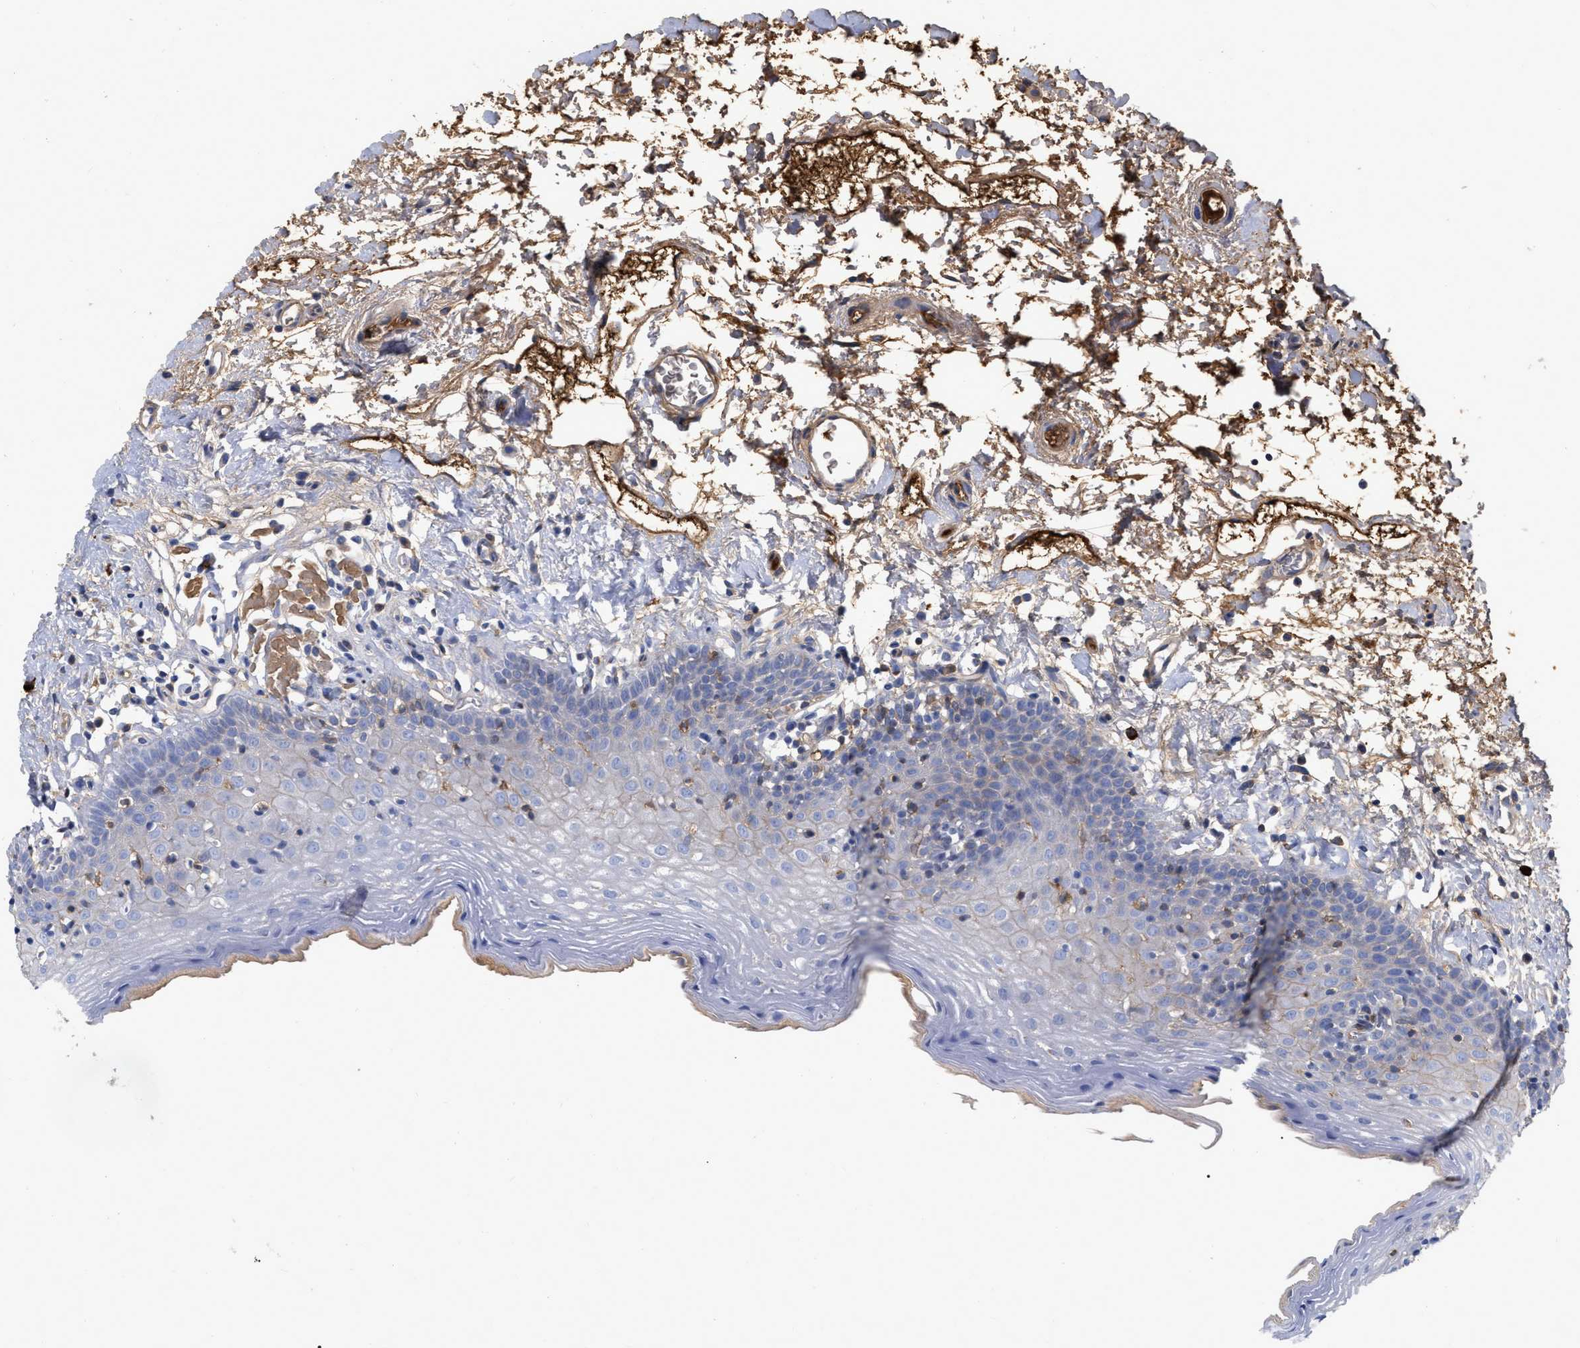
{"staining": {"intensity": "moderate", "quantity": "<25%", "location": "cytoplasmic/membranous"}, "tissue": "oral mucosa", "cell_type": "Squamous epithelial cells", "image_type": "normal", "snomed": [{"axis": "morphology", "description": "Normal tissue, NOS"}, {"axis": "topography", "description": "Oral tissue"}], "caption": "Immunohistochemical staining of benign oral mucosa displays <25% levels of moderate cytoplasmic/membranous protein positivity in about <25% of squamous epithelial cells. (DAB (3,3'-diaminobenzidine) IHC, brown staining for protein, blue staining for nuclei).", "gene": "IGHV5", "patient": {"sex": "male", "age": 66}}